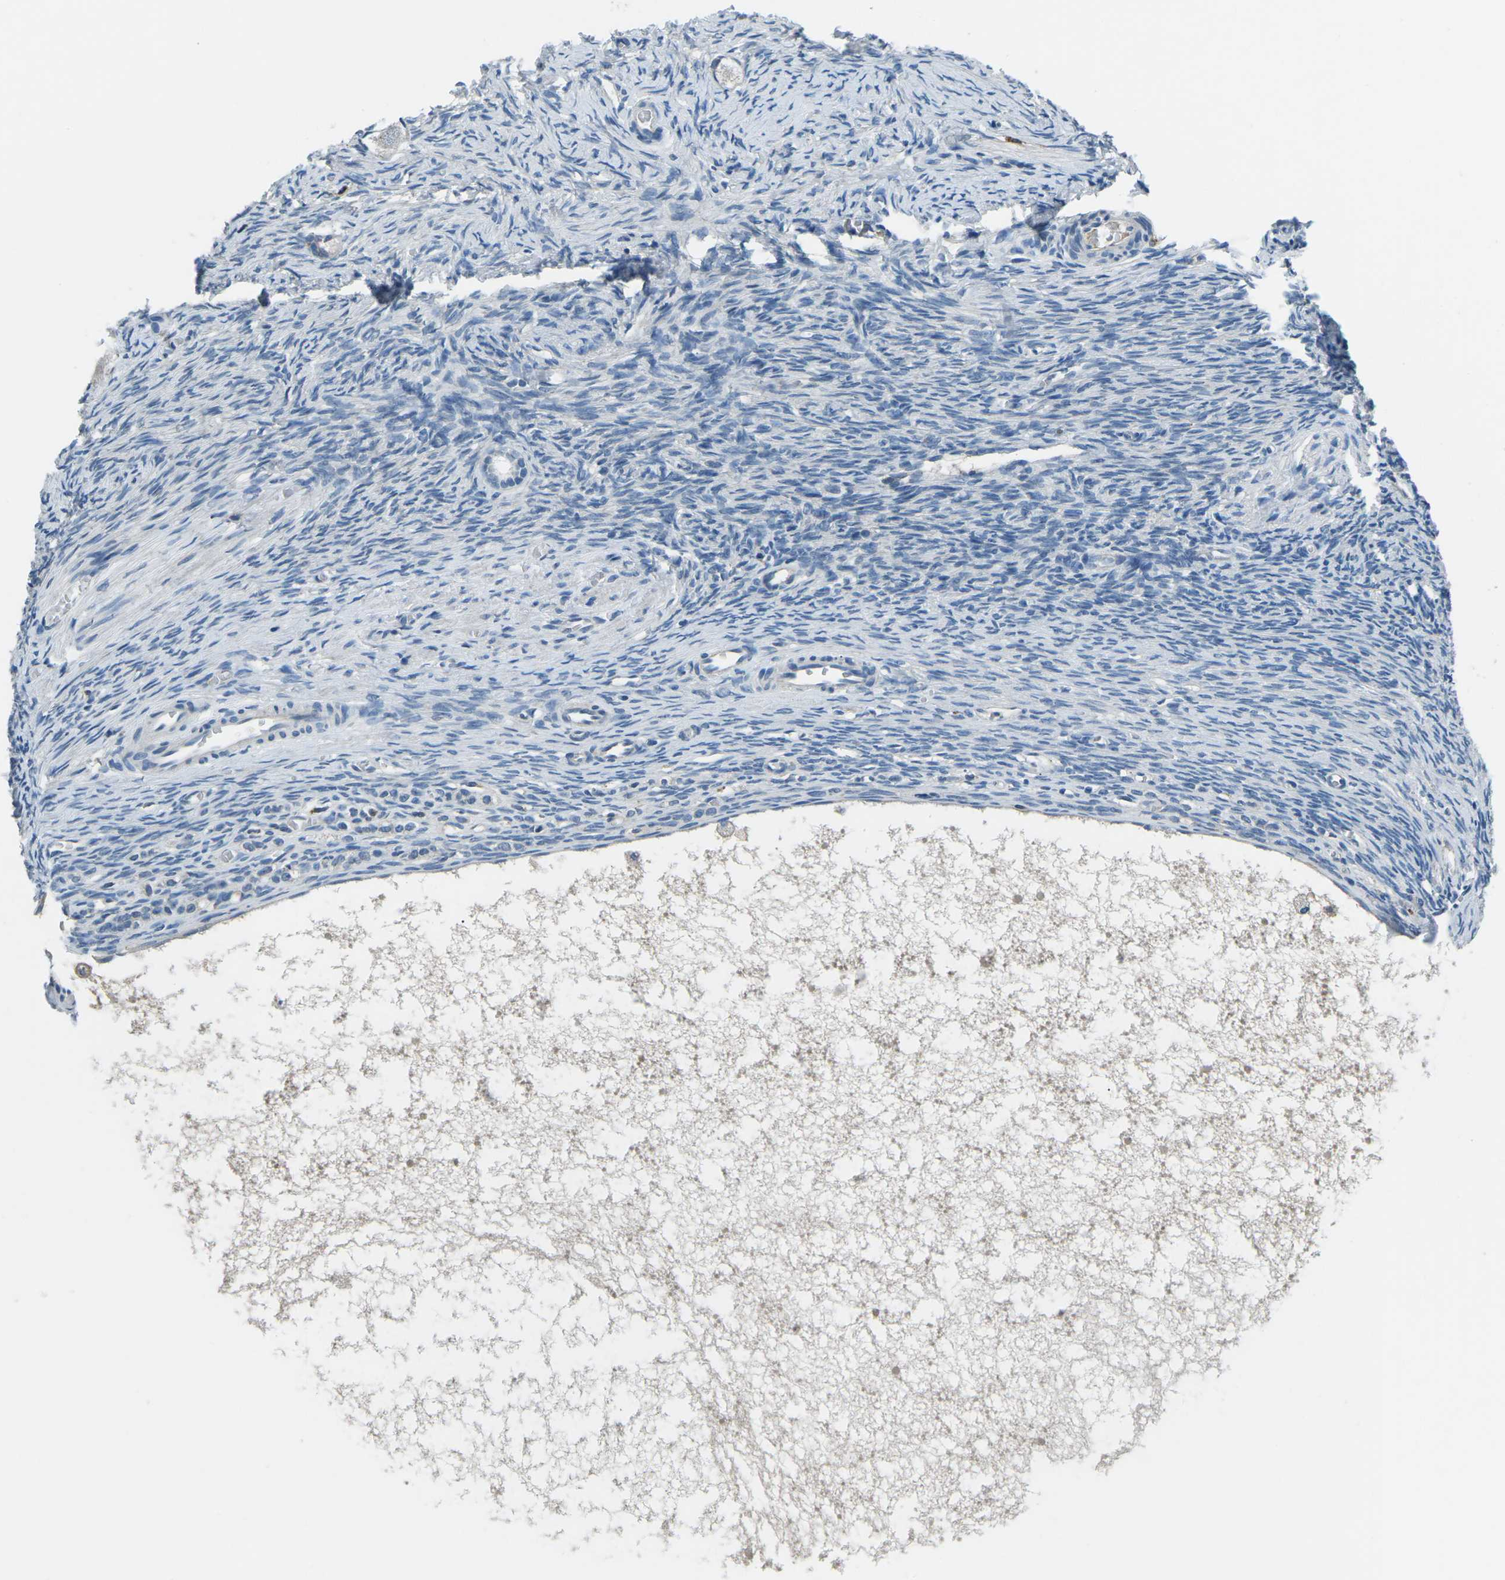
{"staining": {"intensity": "weak", "quantity": "<25%", "location": "cytoplasmic/membranous"}, "tissue": "ovary", "cell_type": "Follicle cells", "image_type": "normal", "snomed": [{"axis": "morphology", "description": "Normal tissue, NOS"}, {"axis": "topography", "description": "Ovary"}], "caption": "Image shows no significant protein positivity in follicle cells of benign ovary. The staining is performed using DAB (3,3'-diaminobenzidine) brown chromogen with nuclei counter-stained in using hematoxylin.", "gene": "CD1D", "patient": {"sex": "female", "age": 27}}